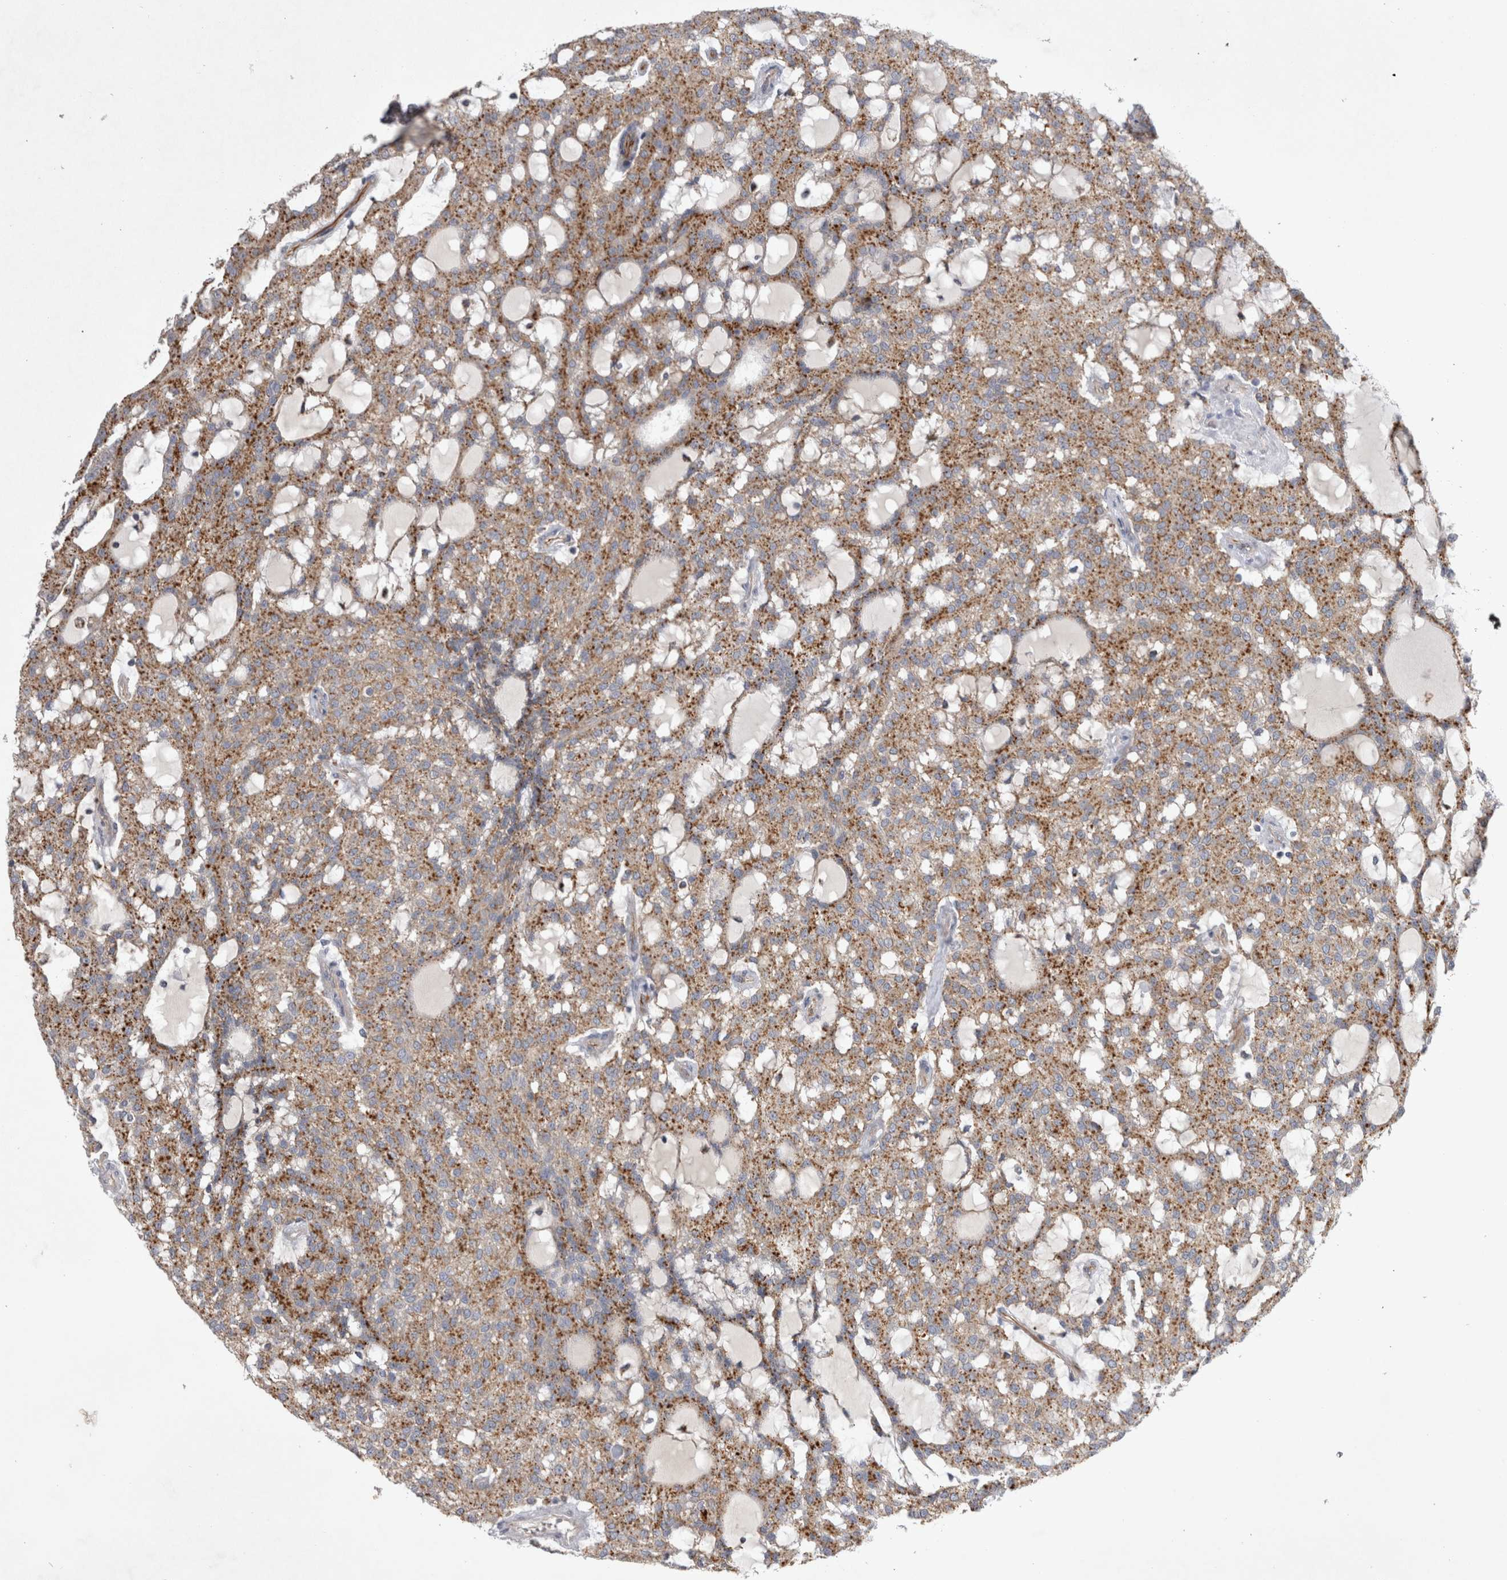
{"staining": {"intensity": "moderate", "quantity": ">75%", "location": "cytoplasmic/membranous"}, "tissue": "renal cancer", "cell_type": "Tumor cells", "image_type": "cancer", "snomed": [{"axis": "morphology", "description": "Adenocarcinoma, NOS"}, {"axis": "topography", "description": "Kidney"}], "caption": "Tumor cells show moderate cytoplasmic/membranous positivity in approximately >75% of cells in adenocarcinoma (renal).", "gene": "STRADB", "patient": {"sex": "male", "age": 63}}